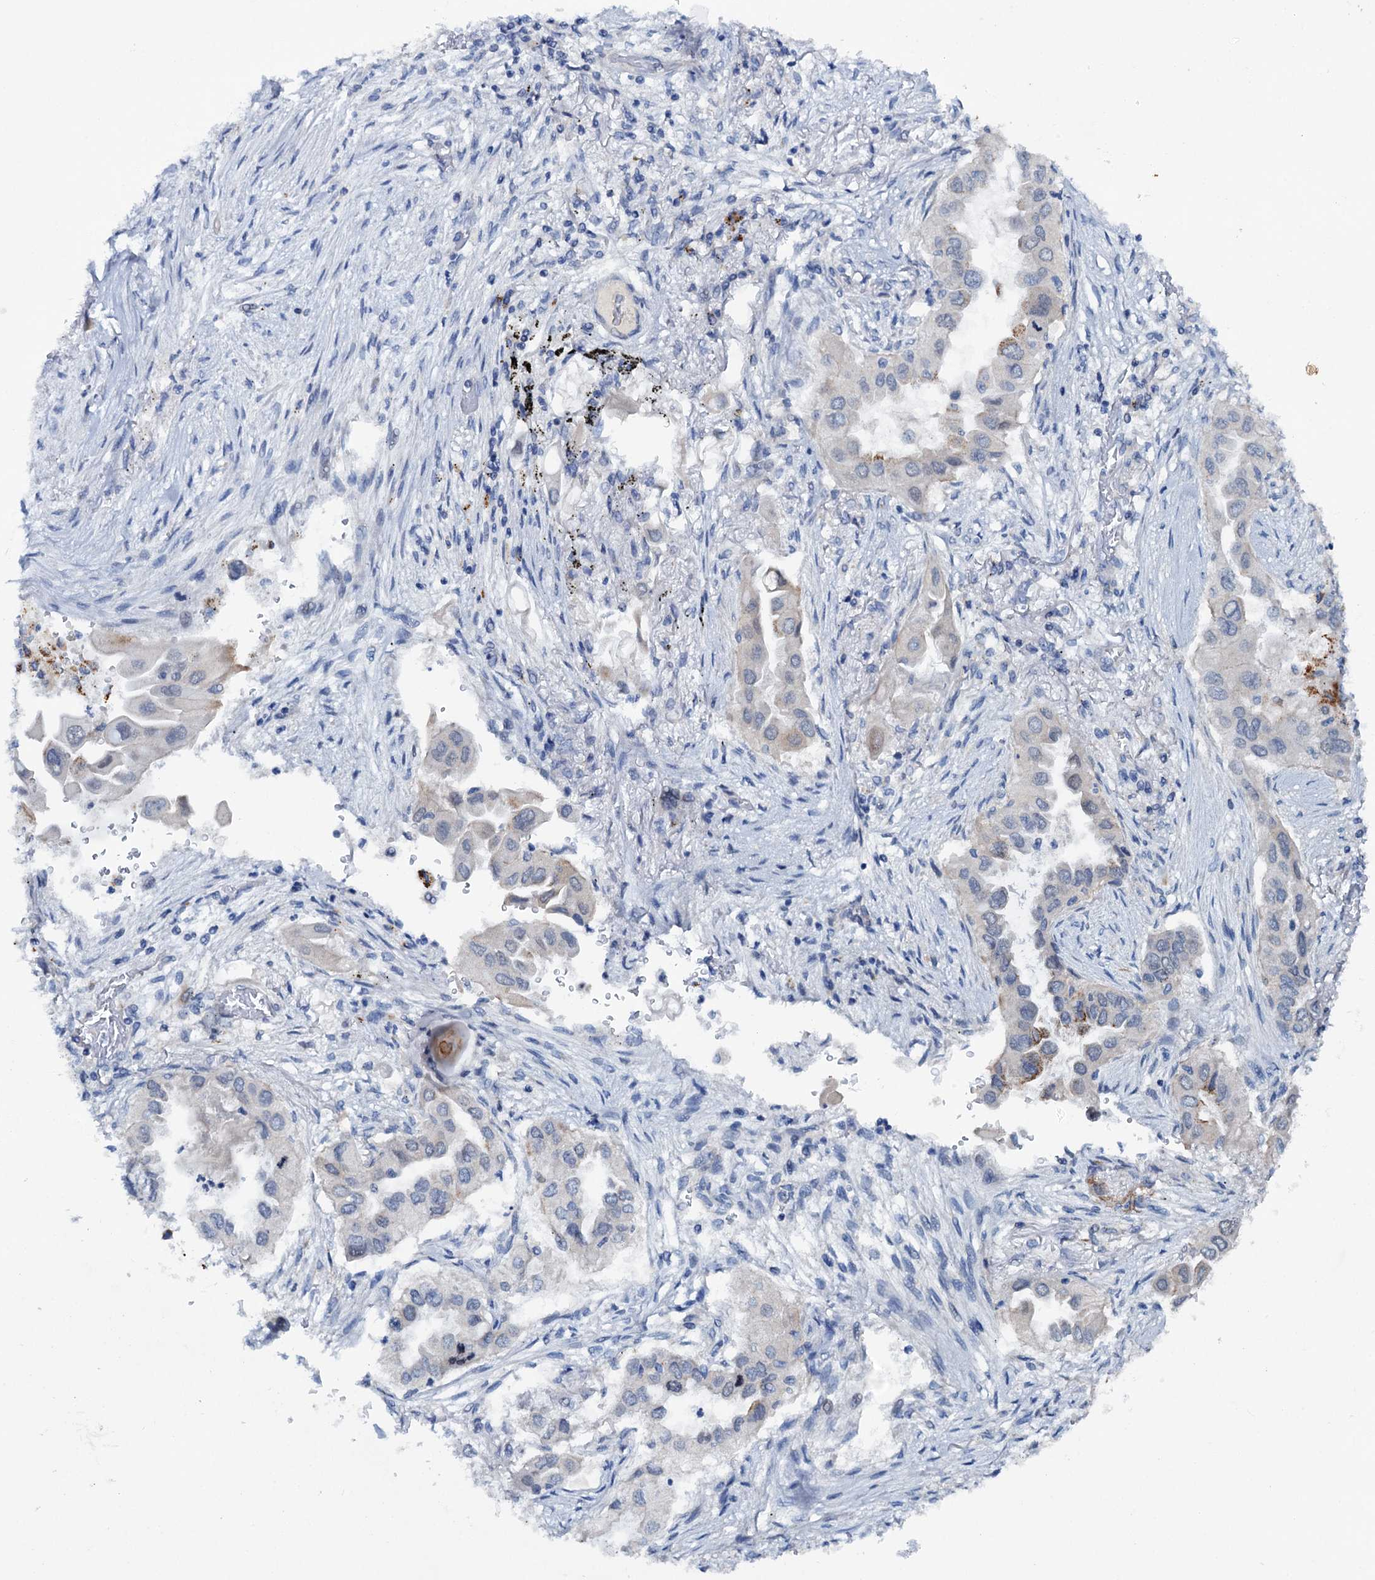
{"staining": {"intensity": "negative", "quantity": "none", "location": "none"}, "tissue": "lung cancer", "cell_type": "Tumor cells", "image_type": "cancer", "snomed": [{"axis": "morphology", "description": "Adenocarcinoma, NOS"}, {"axis": "topography", "description": "Lung"}], "caption": "Immunohistochemical staining of human lung adenocarcinoma displays no significant staining in tumor cells. Nuclei are stained in blue.", "gene": "FAM111B", "patient": {"sex": "female", "age": 76}}